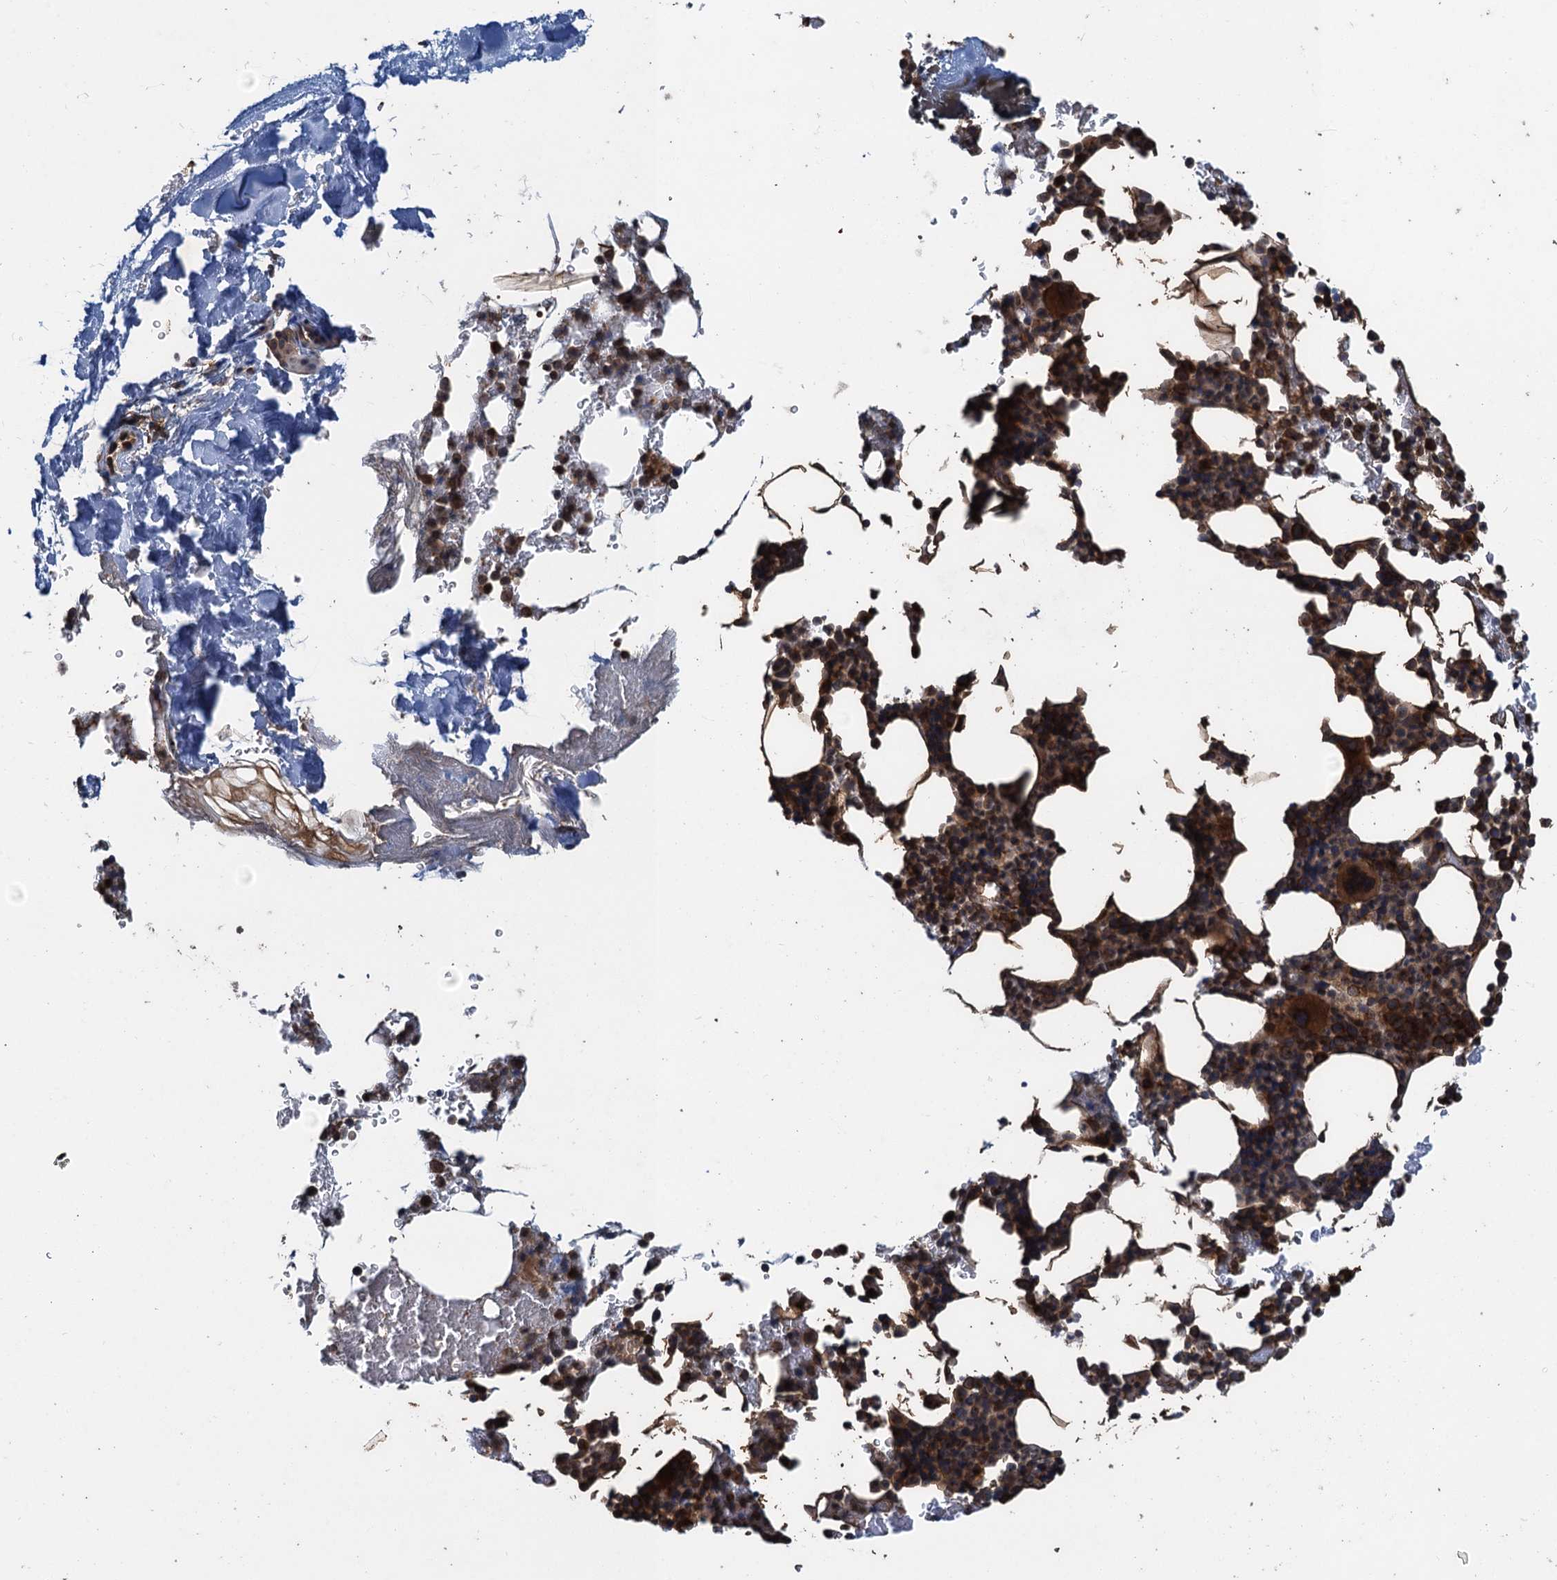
{"staining": {"intensity": "moderate", "quantity": ">75%", "location": "cytoplasmic/membranous,nuclear"}, "tissue": "bone marrow", "cell_type": "Hematopoietic cells", "image_type": "normal", "snomed": [{"axis": "morphology", "description": "Normal tissue, NOS"}, {"axis": "morphology", "description": "Inflammation, NOS"}, {"axis": "topography", "description": "Bone marrow"}], "caption": "Moderate cytoplasmic/membranous,nuclear protein expression is identified in approximately >75% of hematopoietic cells in bone marrow. (Stains: DAB in brown, nuclei in blue, Microscopy: brightfield microscopy at high magnification).", "gene": "GLE1", "patient": {"sex": "male", "age": 41}}